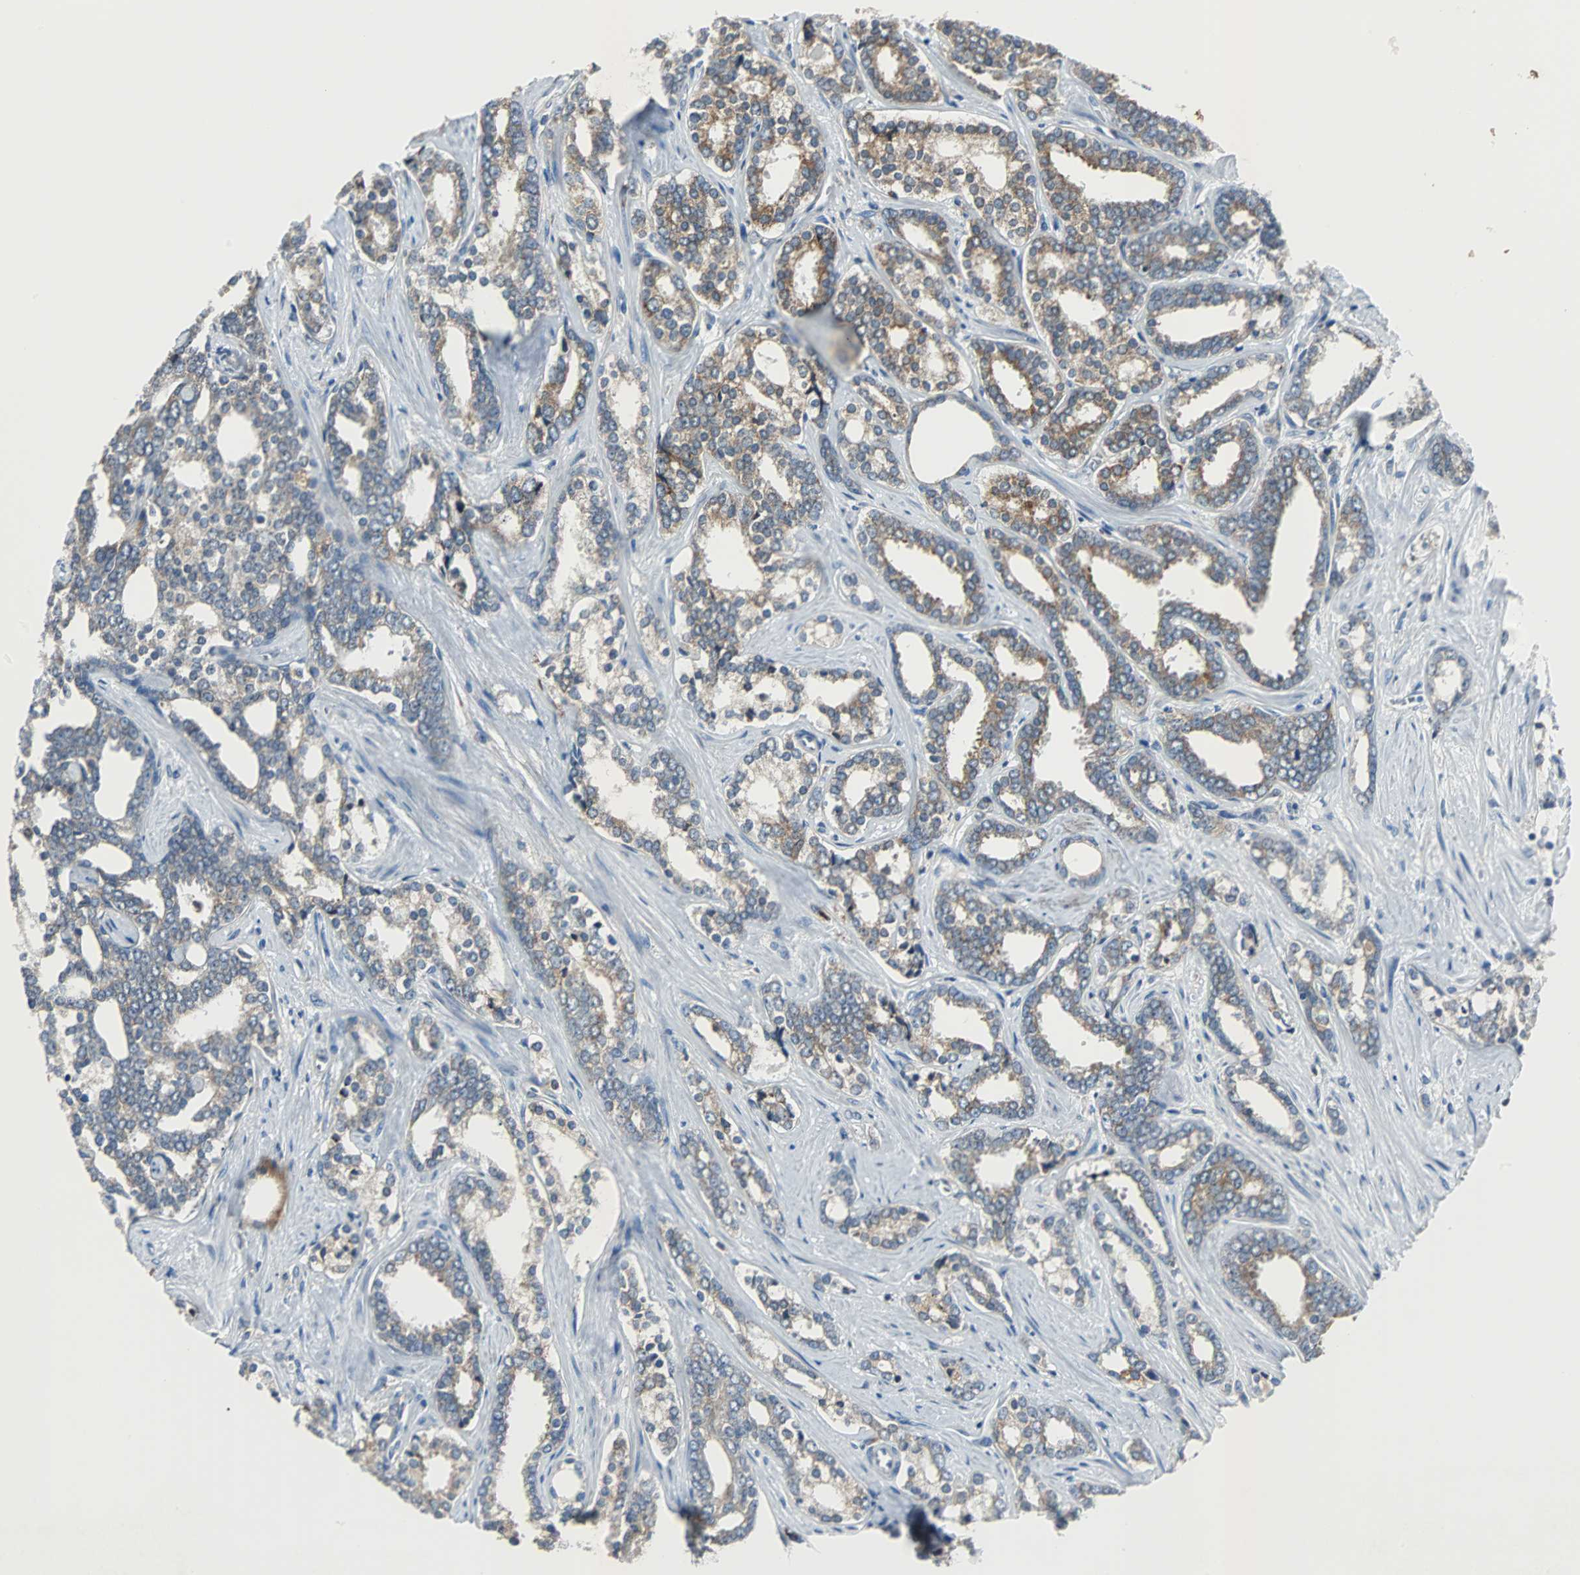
{"staining": {"intensity": "moderate", "quantity": "25%-75%", "location": "cytoplasmic/membranous"}, "tissue": "prostate cancer", "cell_type": "Tumor cells", "image_type": "cancer", "snomed": [{"axis": "morphology", "description": "Adenocarcinoma, High grade"}, {"axis": "topography", "description": "Prostate"}], "caption": "Immunohistochemistry (DAB) staining of human prostate adenocarcinoma (high-grade) displays moderate cytoplasmic/membranous protein staining in about 25%-75% of tumor cells.", "gene": "PDIA4", "patient": {"sex": "male", "age": 67}}